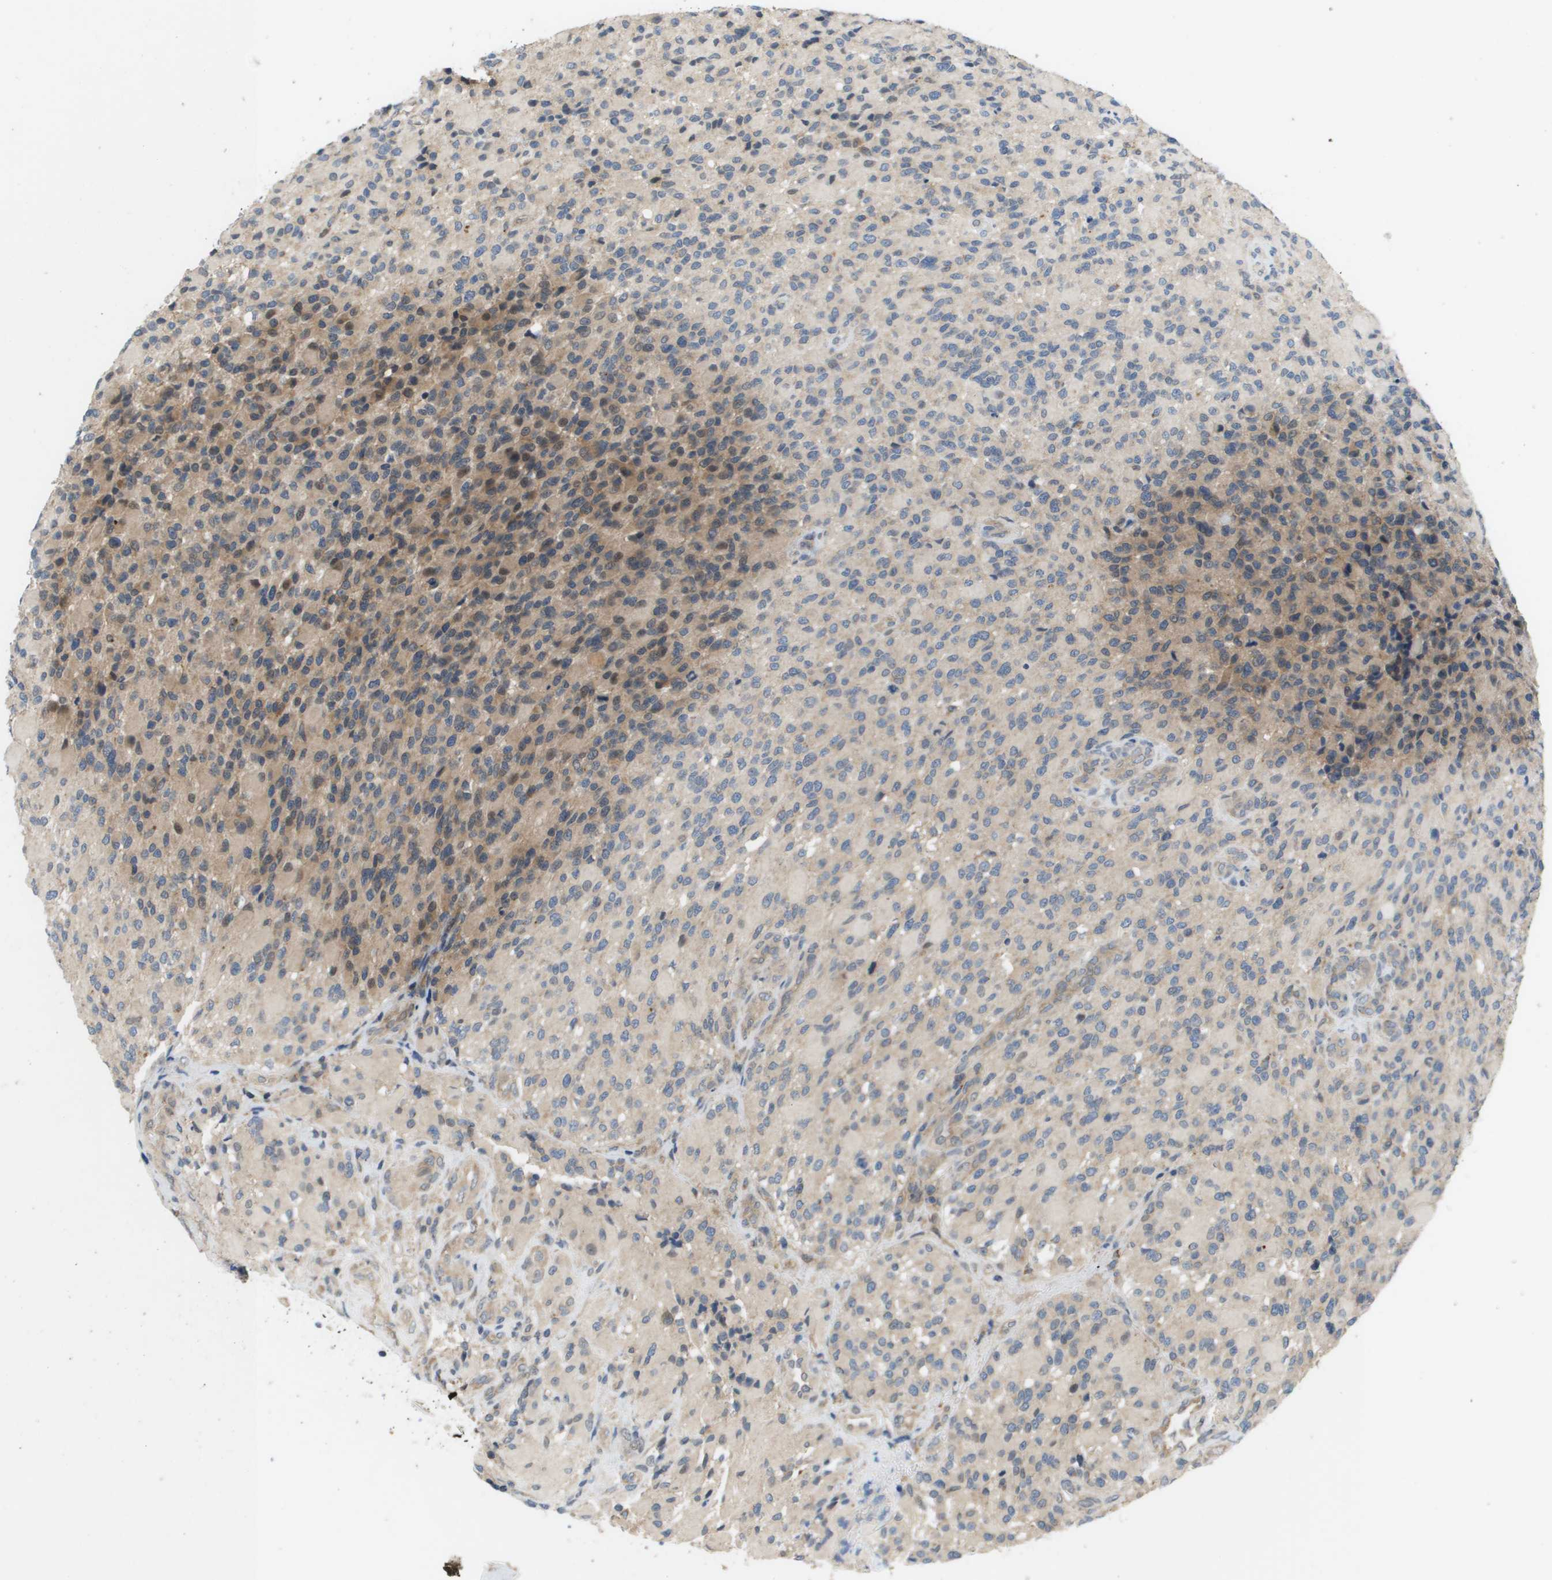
{"staining": {"intensity": "moderate", "quantity": "<25%", "location": "cytoplasmic/membranous"}, "tissue": "glioma", "cell_type": "Tumor cells", "image_type": "cancer", "snomed": [{"axis": "morphology", "description": "Glioma, malignant, High grade"}, {"axis": "topography", "description": "Brain"}], "caption": "A micrograph of glioma stained for a protein demonstrates moderate cytoplasmic/membranous brown staining in tumor cells. The staining is performed using DAB brown chromogen to label protein expression. The nuclei are counter-stained blue using hematoxylin.", "gene": "SLC25A20", "patient": {"sex": "male", "age": 71}}